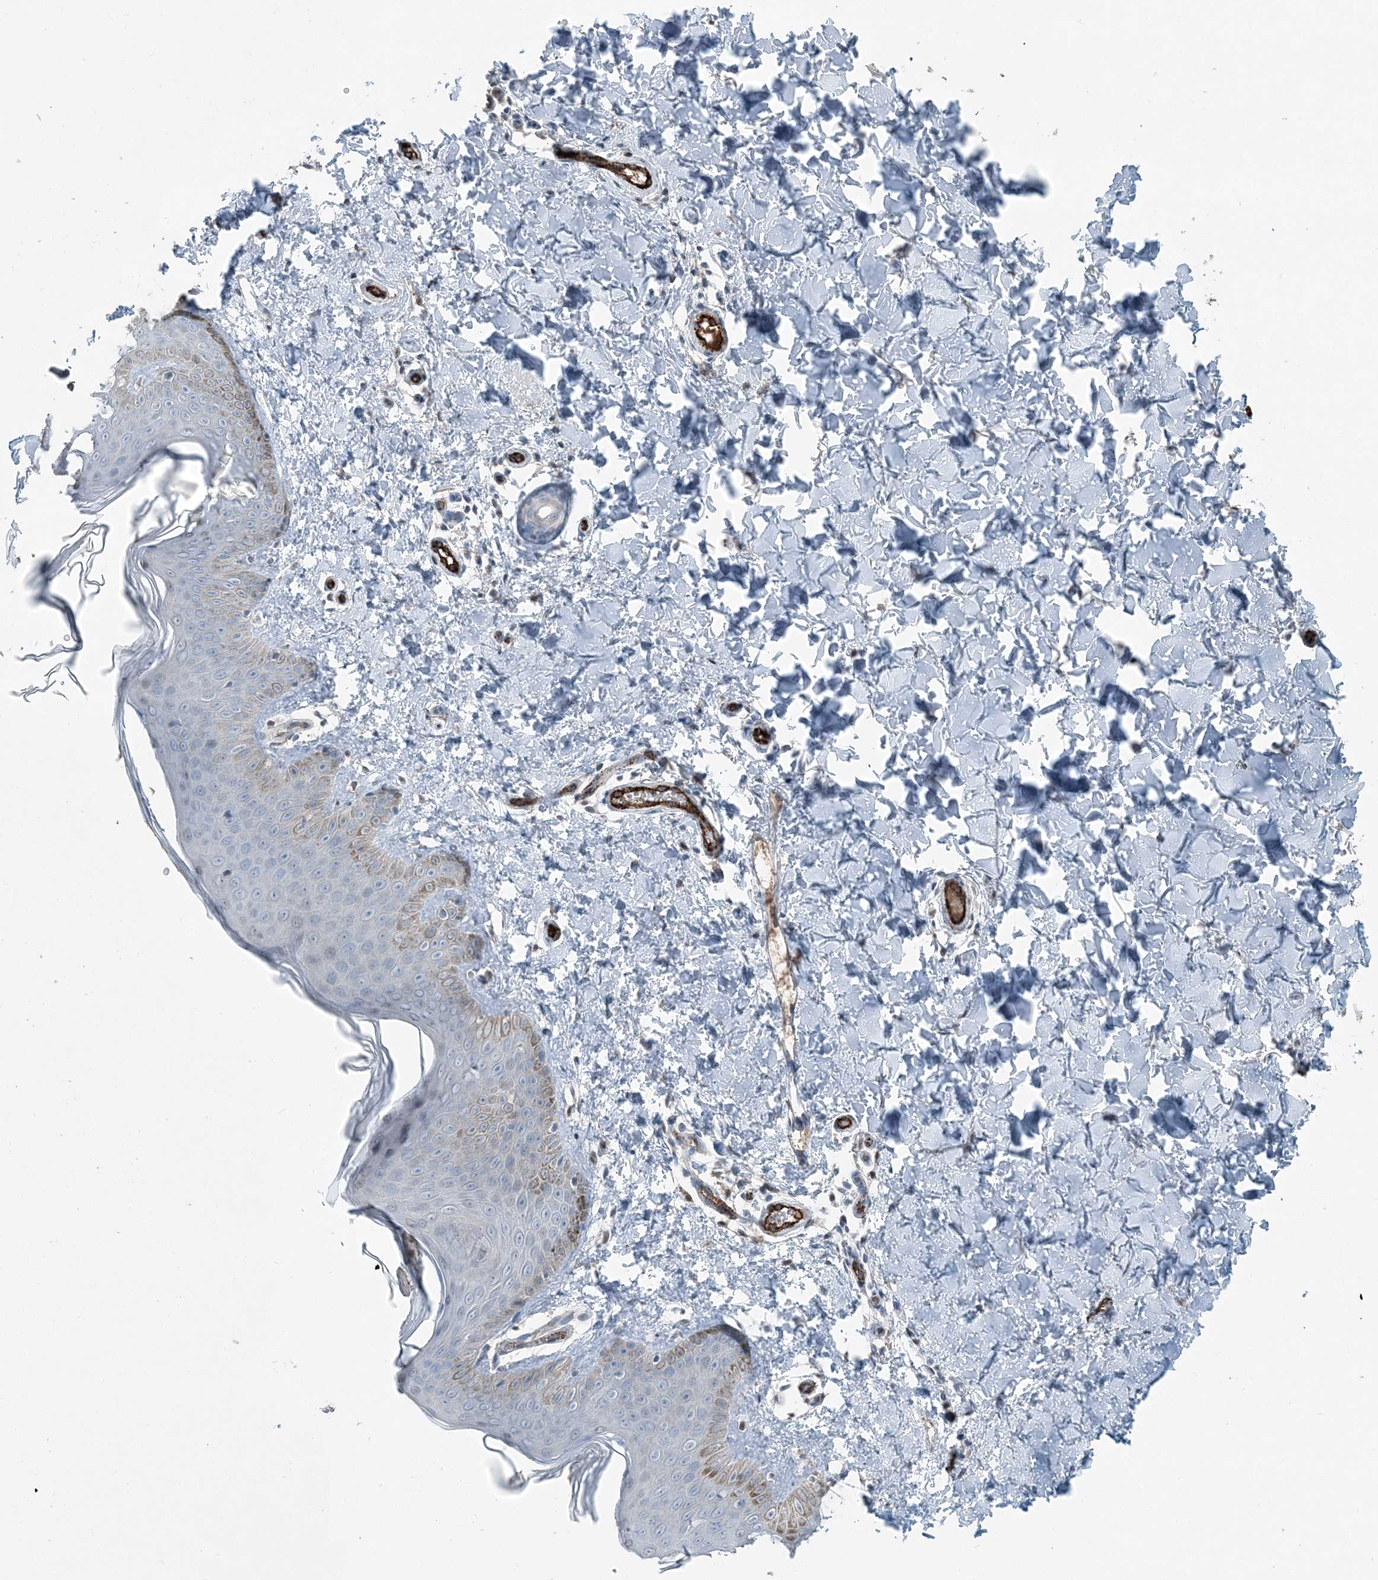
{"staining": {"intensity": "negative", "quantity": "none", "location": "none"}, "tissue": "skin", "cell_type": "Fibroblasts", "image_type": "normal", "snomed": [{"axis": "morphology", "description": "Normal tissue, NOS"}, {"axis": "topography", "description": "Skin"}], "caption": "Human skin stained for a protein using immunohistochemistry displays no staining in fibroblasts.", "gene": "ELOVL7", "patient": {"sex": "male", "age": 36}}